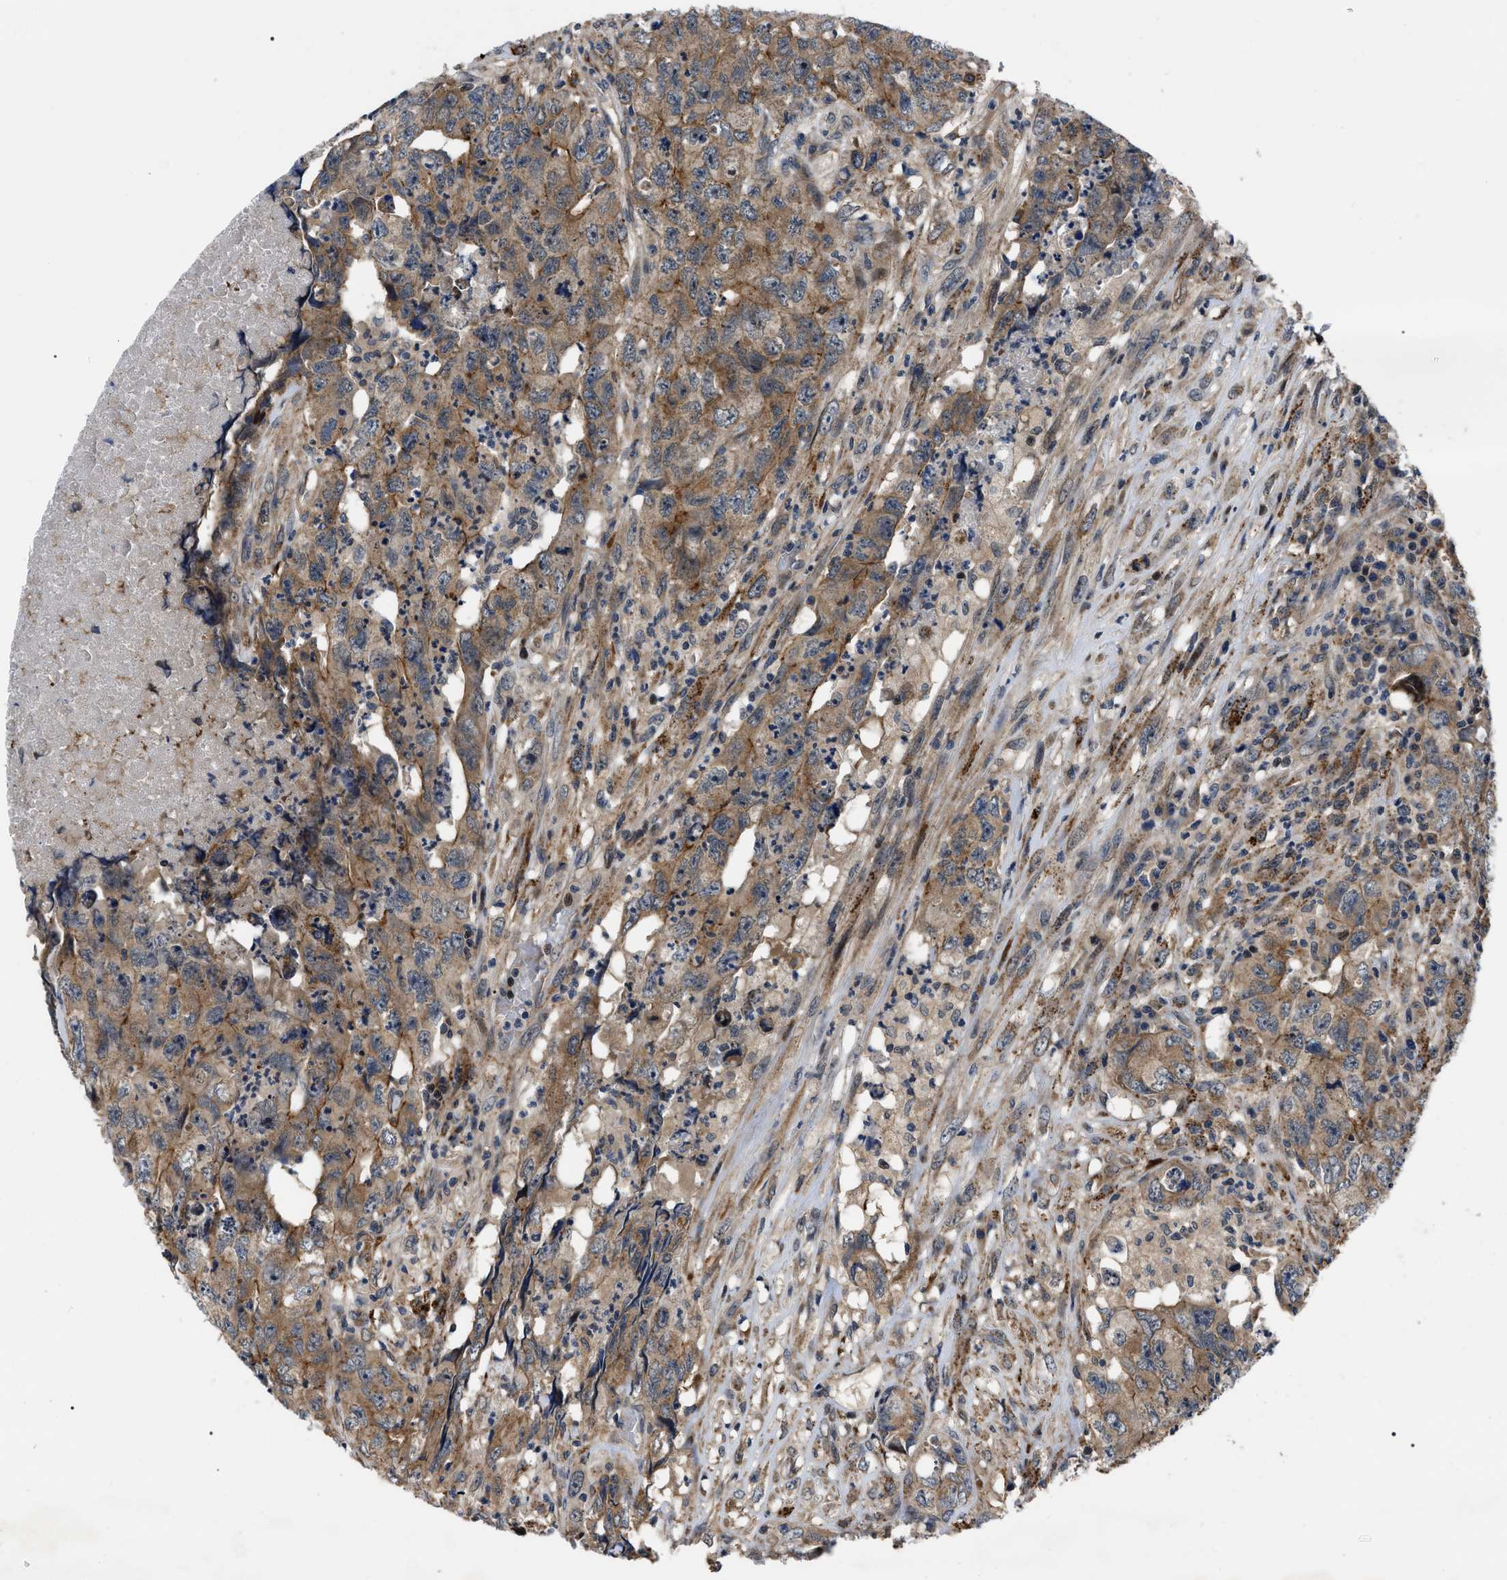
{"staining": {"intensity": "moderate", "quantity": ">75%", "location": "cytoplasmic/membranous"}, "tissue": "testis cancer", "cell_type": "Tumor cells", "image_type": "cancer", "snomed": [{"axis": "morphology", "description": "Carcinoma, Embryonal, NOS"}, {"axis": "topography", "description": "Testis"}], "caption": "DAB (3,3'-diaminobenzidine) immunohistochemical staining of human testis cancer (embryonal carcinoma) reveals moderate cytoplasmic/membranous protein expression in approximately >75% of tumor cells.", "gene": "PPWD1", "patient": {"sex": "male", "age": 32}}